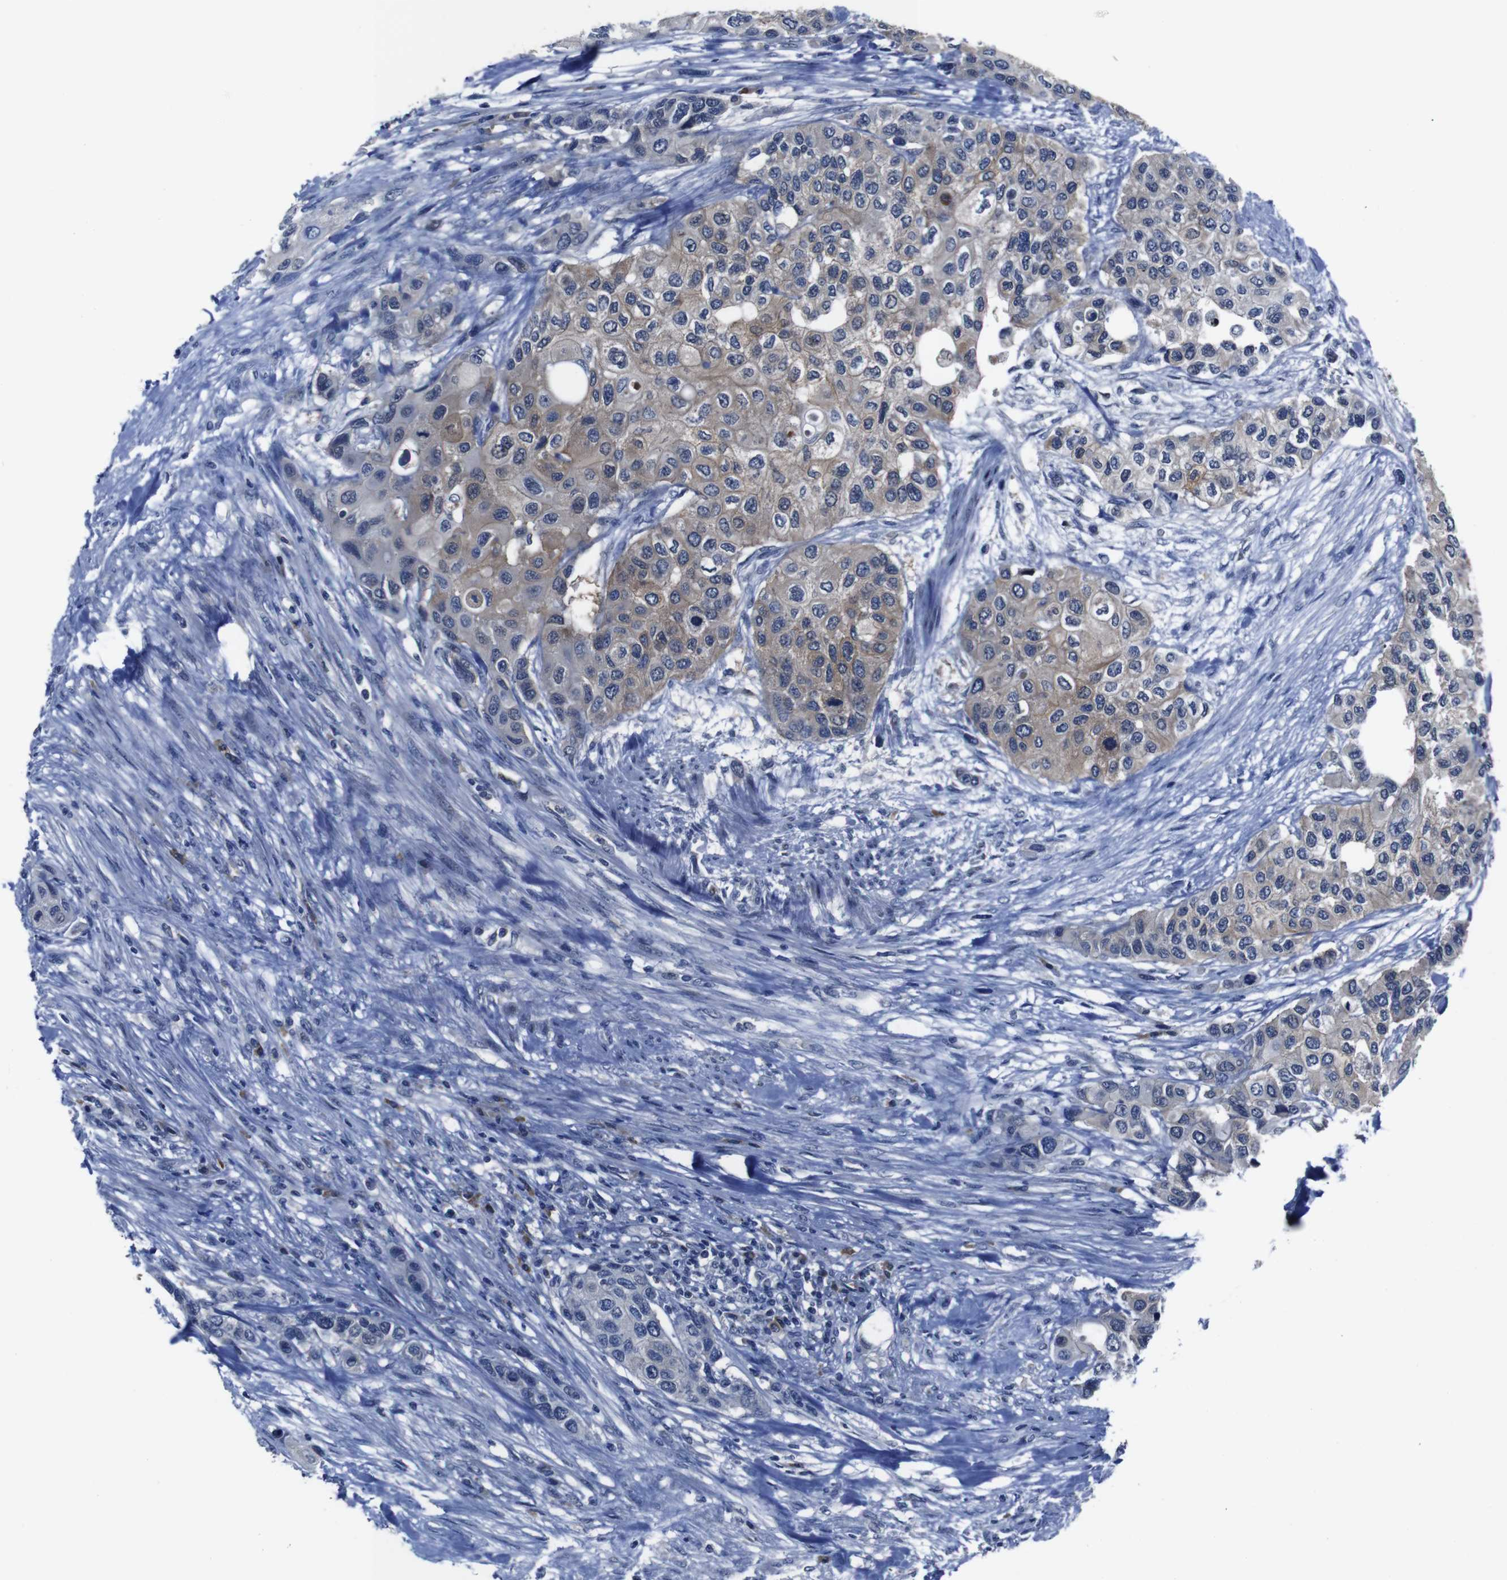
{"staining": {"intensity": "weak", "quantity": ">75%", "location": "cytoplasmic/membranous"}, "tissue": "urothelial cancer", "cell_type": "Tumor cells", "image_type": "cancer", "snomed": [{"axis": "morphology", "description": "Urothelial carcinoma, High grade"}, {"axis": "topography", "description": "Urinary bladder"}], "caption": "Protein staining of urothelial cancer tissue shows weak cytoplasmic/membranous expression in approximately >75% of tumor cells. (DAB = brown stain, brightfield microscopy at high magnification).", "gene": "SEMA4B", "patient": {"sex": "female", "age": 56}}